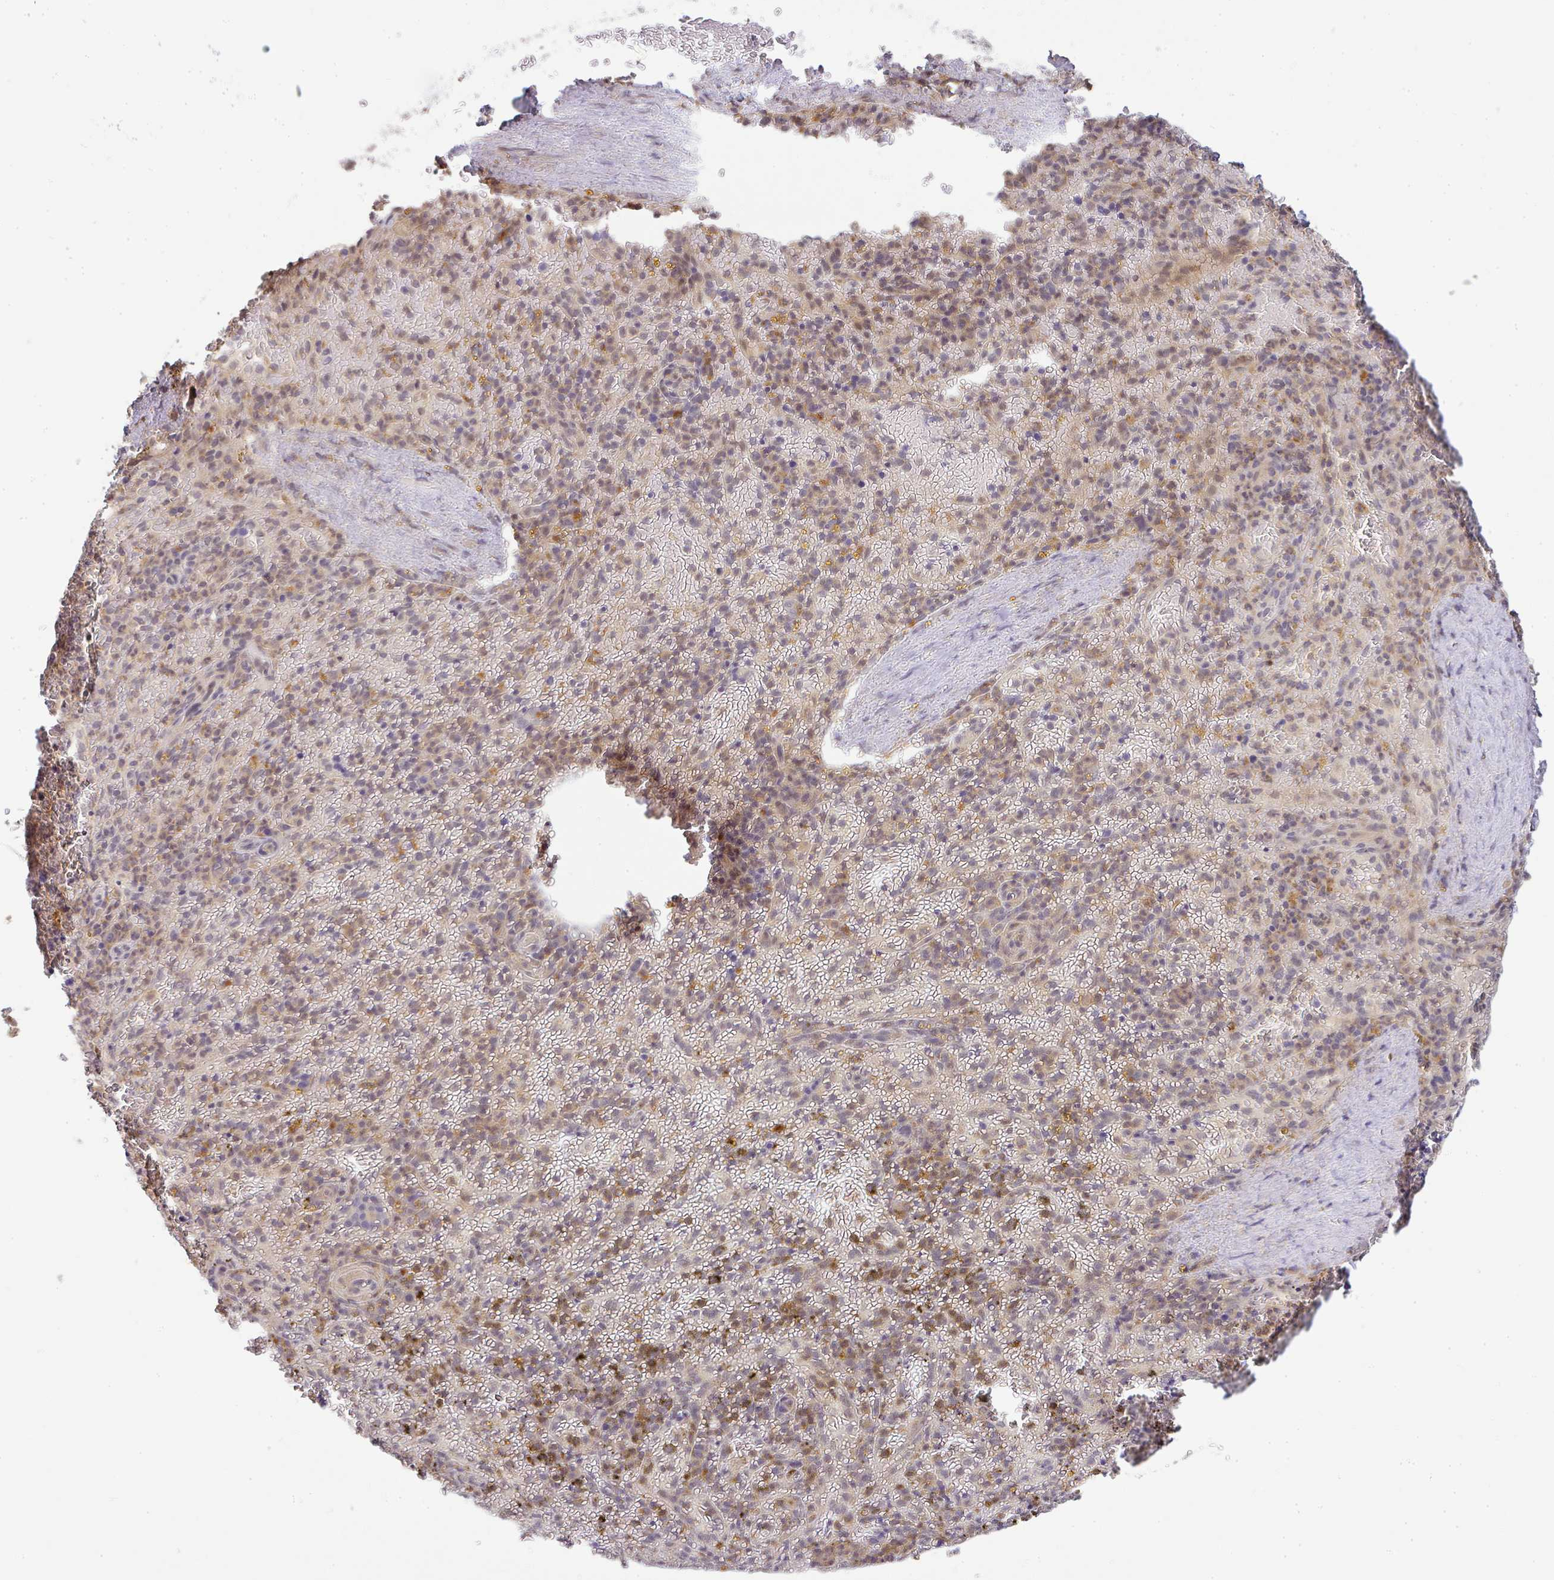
{"staining": {"intensity": "weak", "quantity": ">75%", "location": "cytoplasmic/membranous"}, "tissue": "spleen", "cell_type": "Cells in red pulp", "image_type": "normal", "snomed": [{"axis": "morphology", "description": "Normal tissue, NOS"}, {"axis": "topography", "description": "Spleen"}], "caption": "There is low levels of weak cytoplasmic/membranous staining in cells in red pulp of normal spleen, as demonstrated by immunohistochemical staining (brown color).", "gene": "FAM153A", "patient": {"sex": "female", "age": 50}}